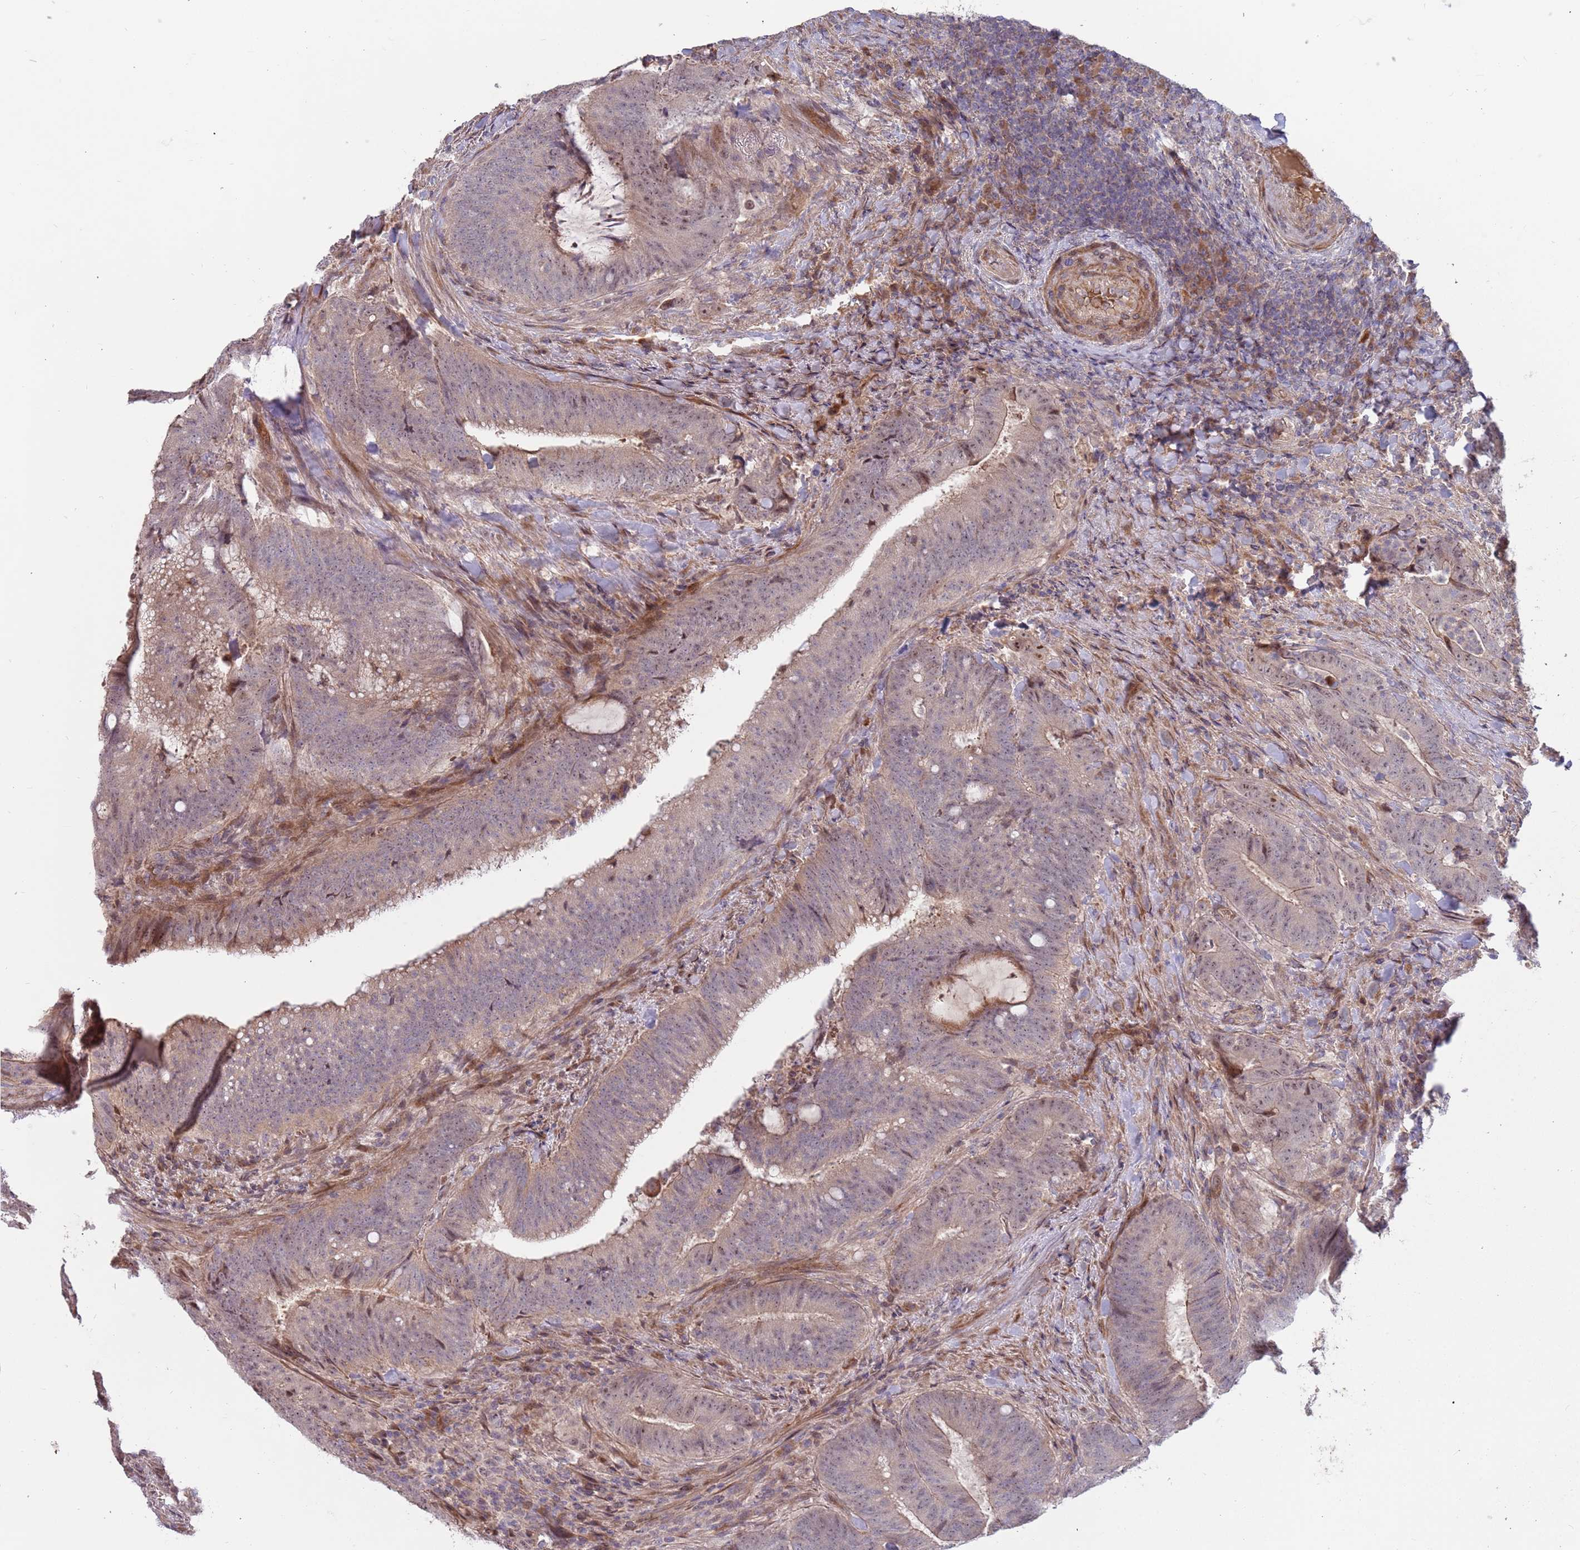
{"staining": {"intensity": "weak", "quantity": "25%-75%", "location": "cytoplasmic/membranous,nuclear"}, "tissue": "colorectal cancer", "cell_type": "Tumor cells", "image_type": "cancer", "snomed": [{"axis": "morphology", "description": "Adenocarcinoma, NOS"}, {"axis": "topography", "description": "Colon"}], "caption": "Immunohistochemical staining of colorectal cancer exhibits weak cytoplasmic/membranous and nuclear protein staining in about 25%-75% of tumor cells.", "gene": "TRAPPC6B", "patient": {"sex": "female", "age": 43}}